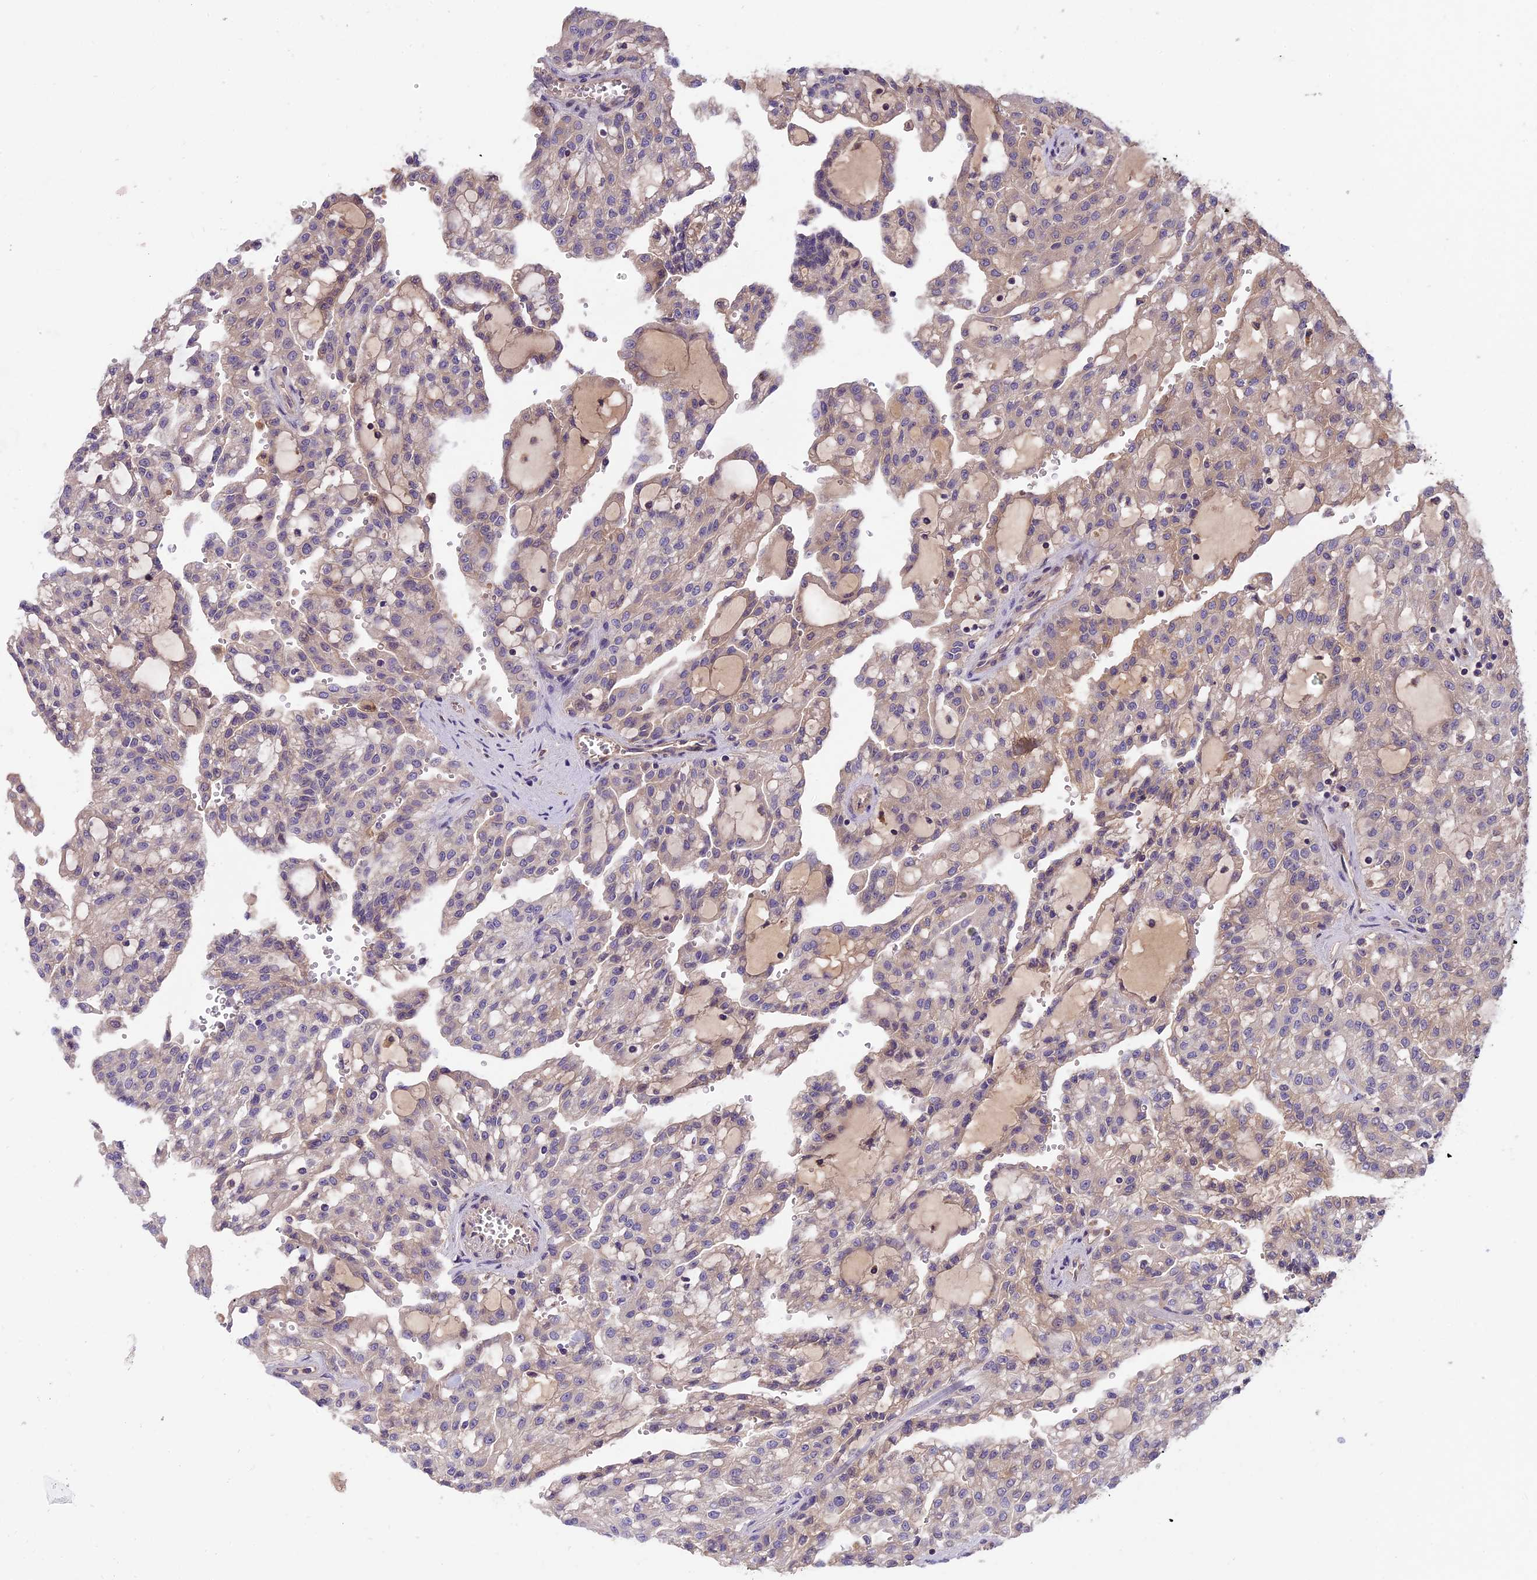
{"staining": {"intensity": "negative", "quantity": "none", "location": "none"}, "tissue": "renal cancer", "cell_type": "Tumor cells", "image_type": "cancer", "snomed": [{"axis": "morphology", "description": "Adenocarcinoma, NOS"}, {"axis": "topography", "description": "Kidney"}], "caption": "Immunohistochemistry of human renal adenocarcinoma reveals no expression in tumor cells.", "gene": "SETD6", "patient": {"sex": "male", "age": 63}}